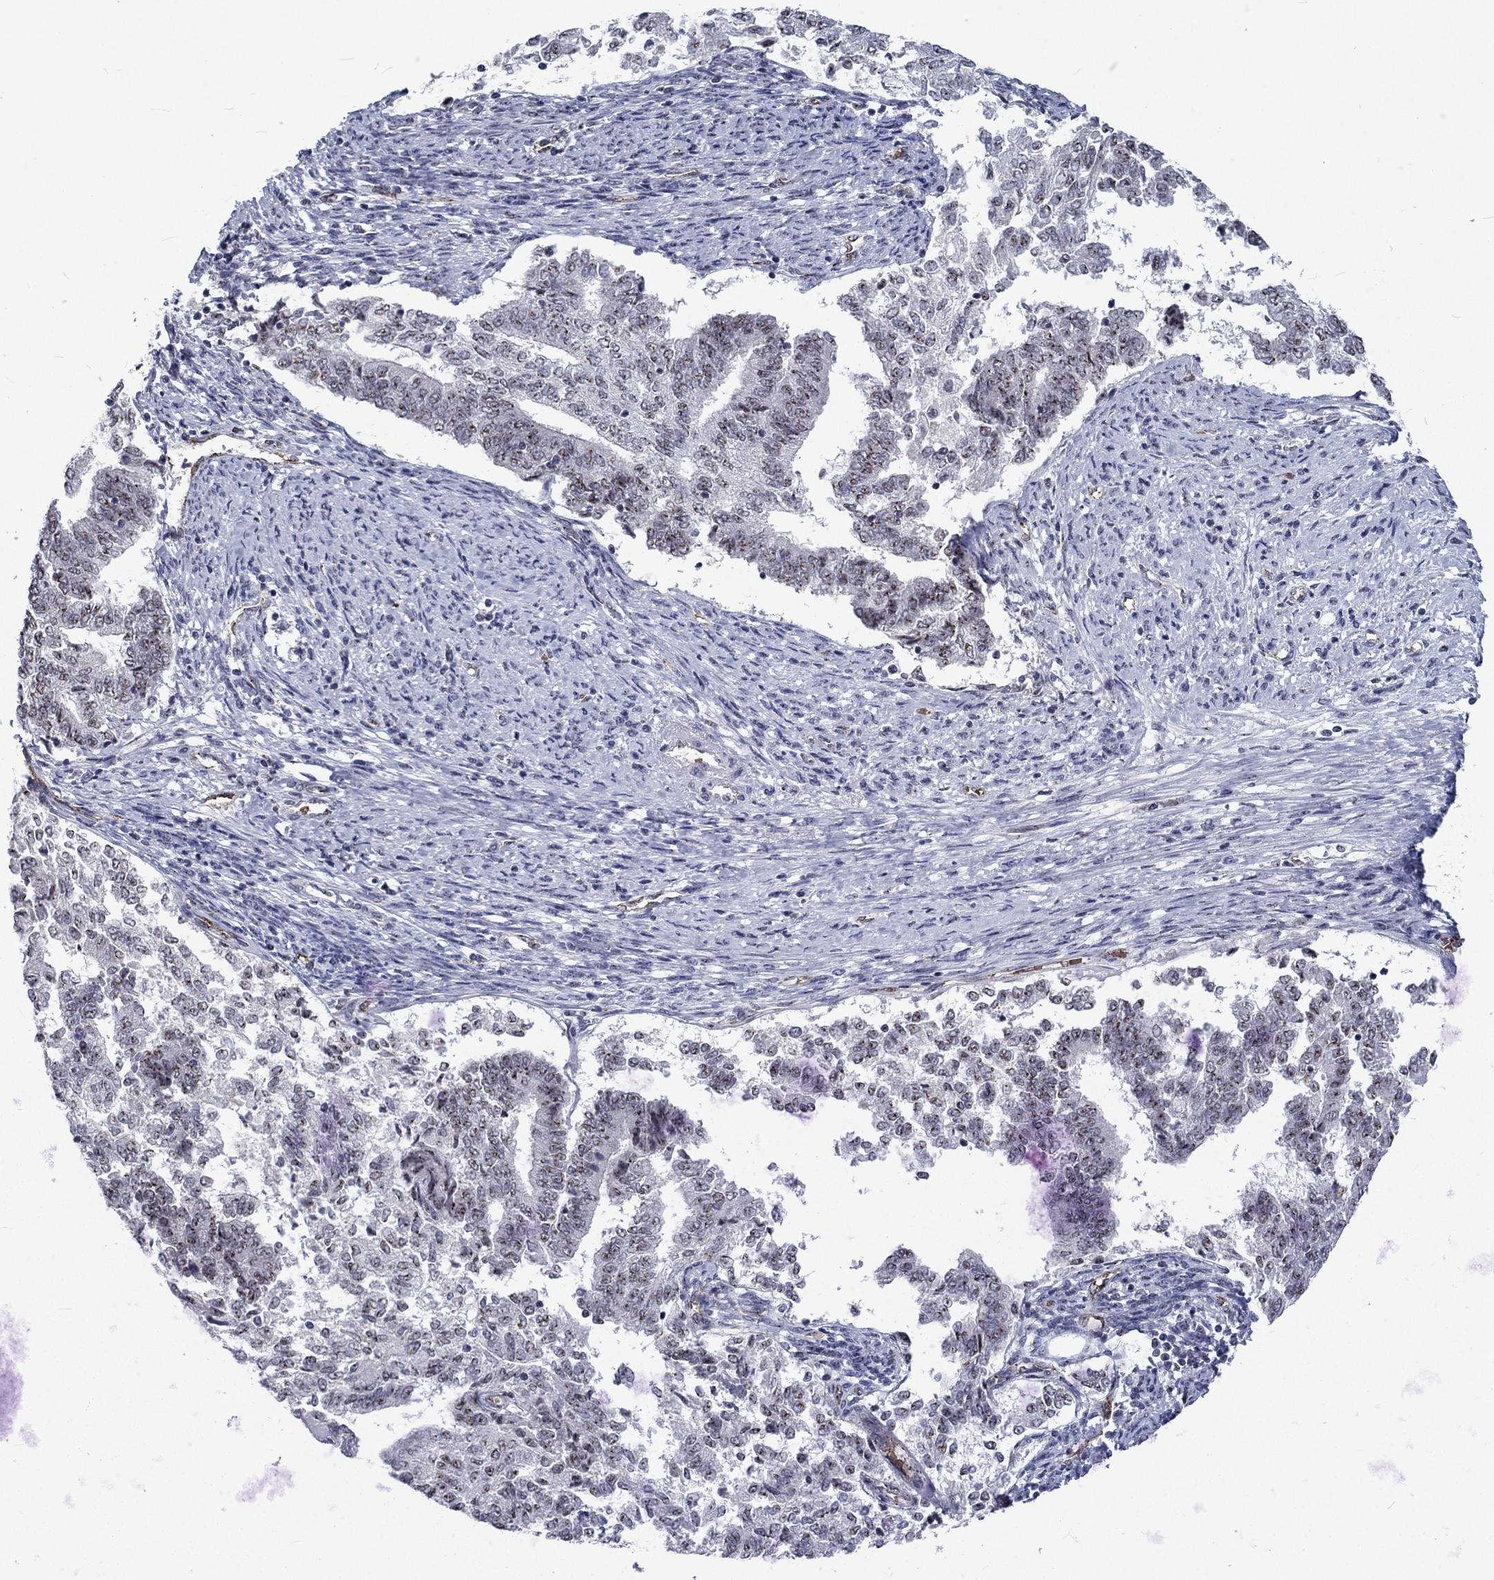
{"staining": {"intensity": "negative", "quantity": "none", "location": "none"}, "tissue": "endometrial cancer", "cell_type": "Tumor cells", "image_type": "cancer", "snomed": [{"axis": "morphology", "description": "Adenocarcinoma, NOS"}, {"axis": "topography", "description": "Endometrium"}], "caption": "IHC micrograph of human endometrial adenocarcinoma stained for a protein (brown), which shows no staining in tumor cells.", "gene": "ZBED1", "patient": {"sex": "female", "age": 65}}